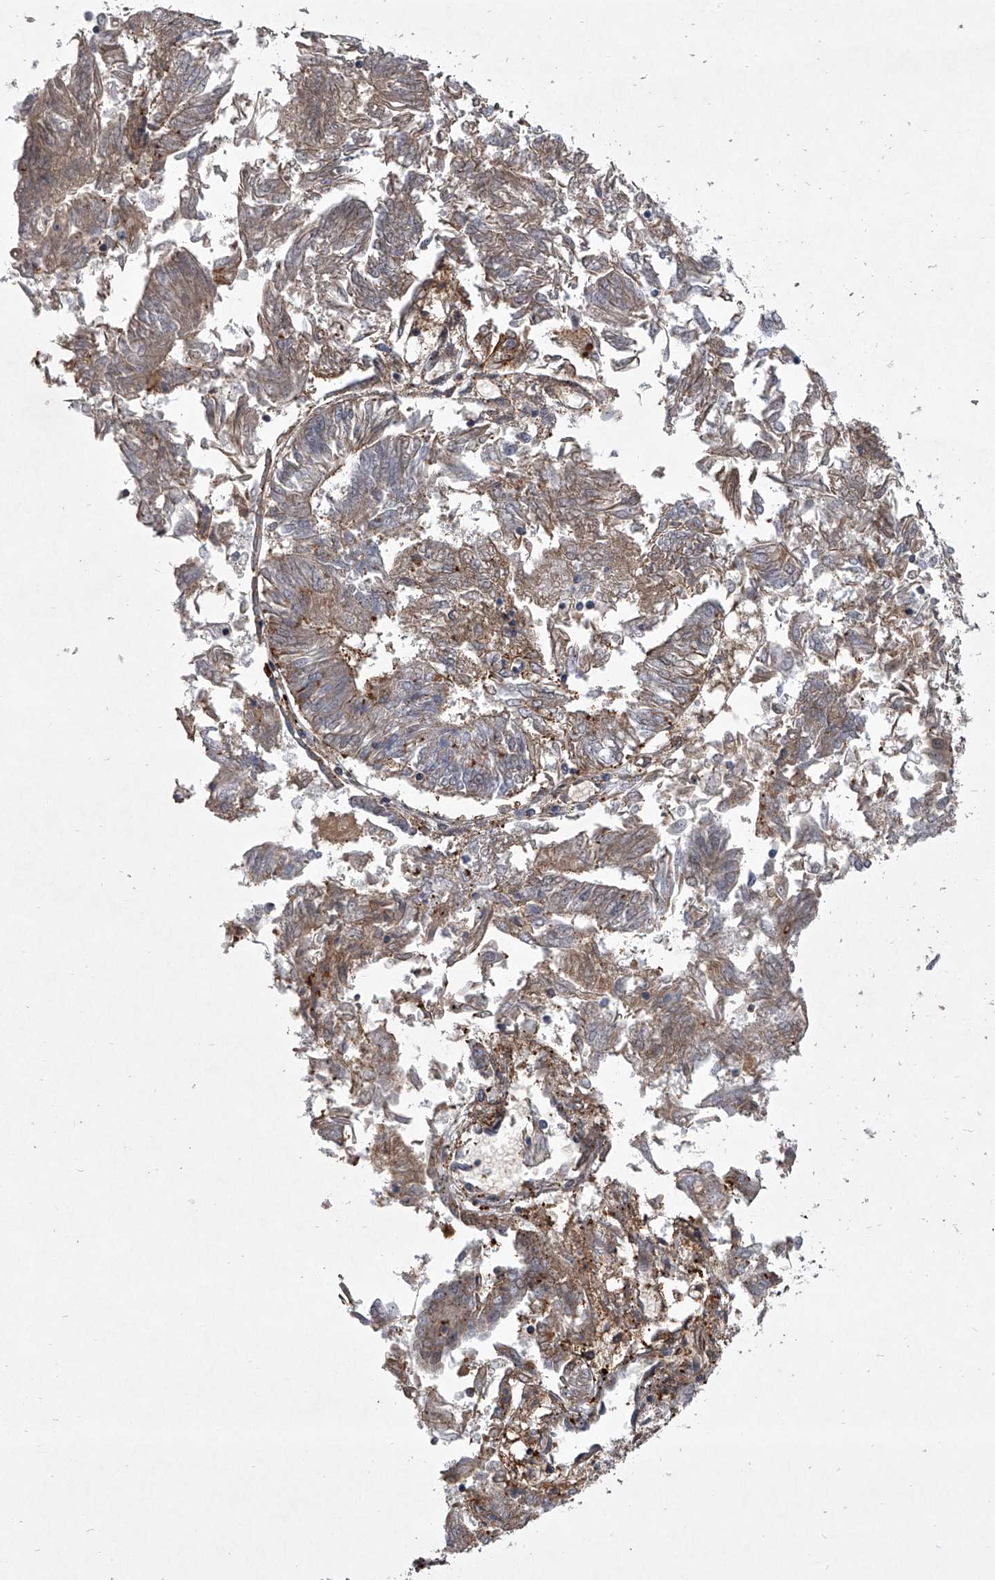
{"staining": {"intensity": "weak", "quantity": ">75%", "location": "cytoplasmic/membranous"}, "tissue": "endometrial cancer", "cell_type": "Tumor cells", "image_type": "cancer", "snomed": [{"axis": "morphology", "description": "Adenocarcinoma, NOS"}, {"axis": "topography", "description": "Endometrium"}], "caption": "Protein expression by immunohistochemistry displays weak cytoplasmic/membranous expression in about >75% of tumor cells in endometrial adenocarcinoma.", "gene": "HEATR6", "patient": {"sex": "female", "age": 58}}